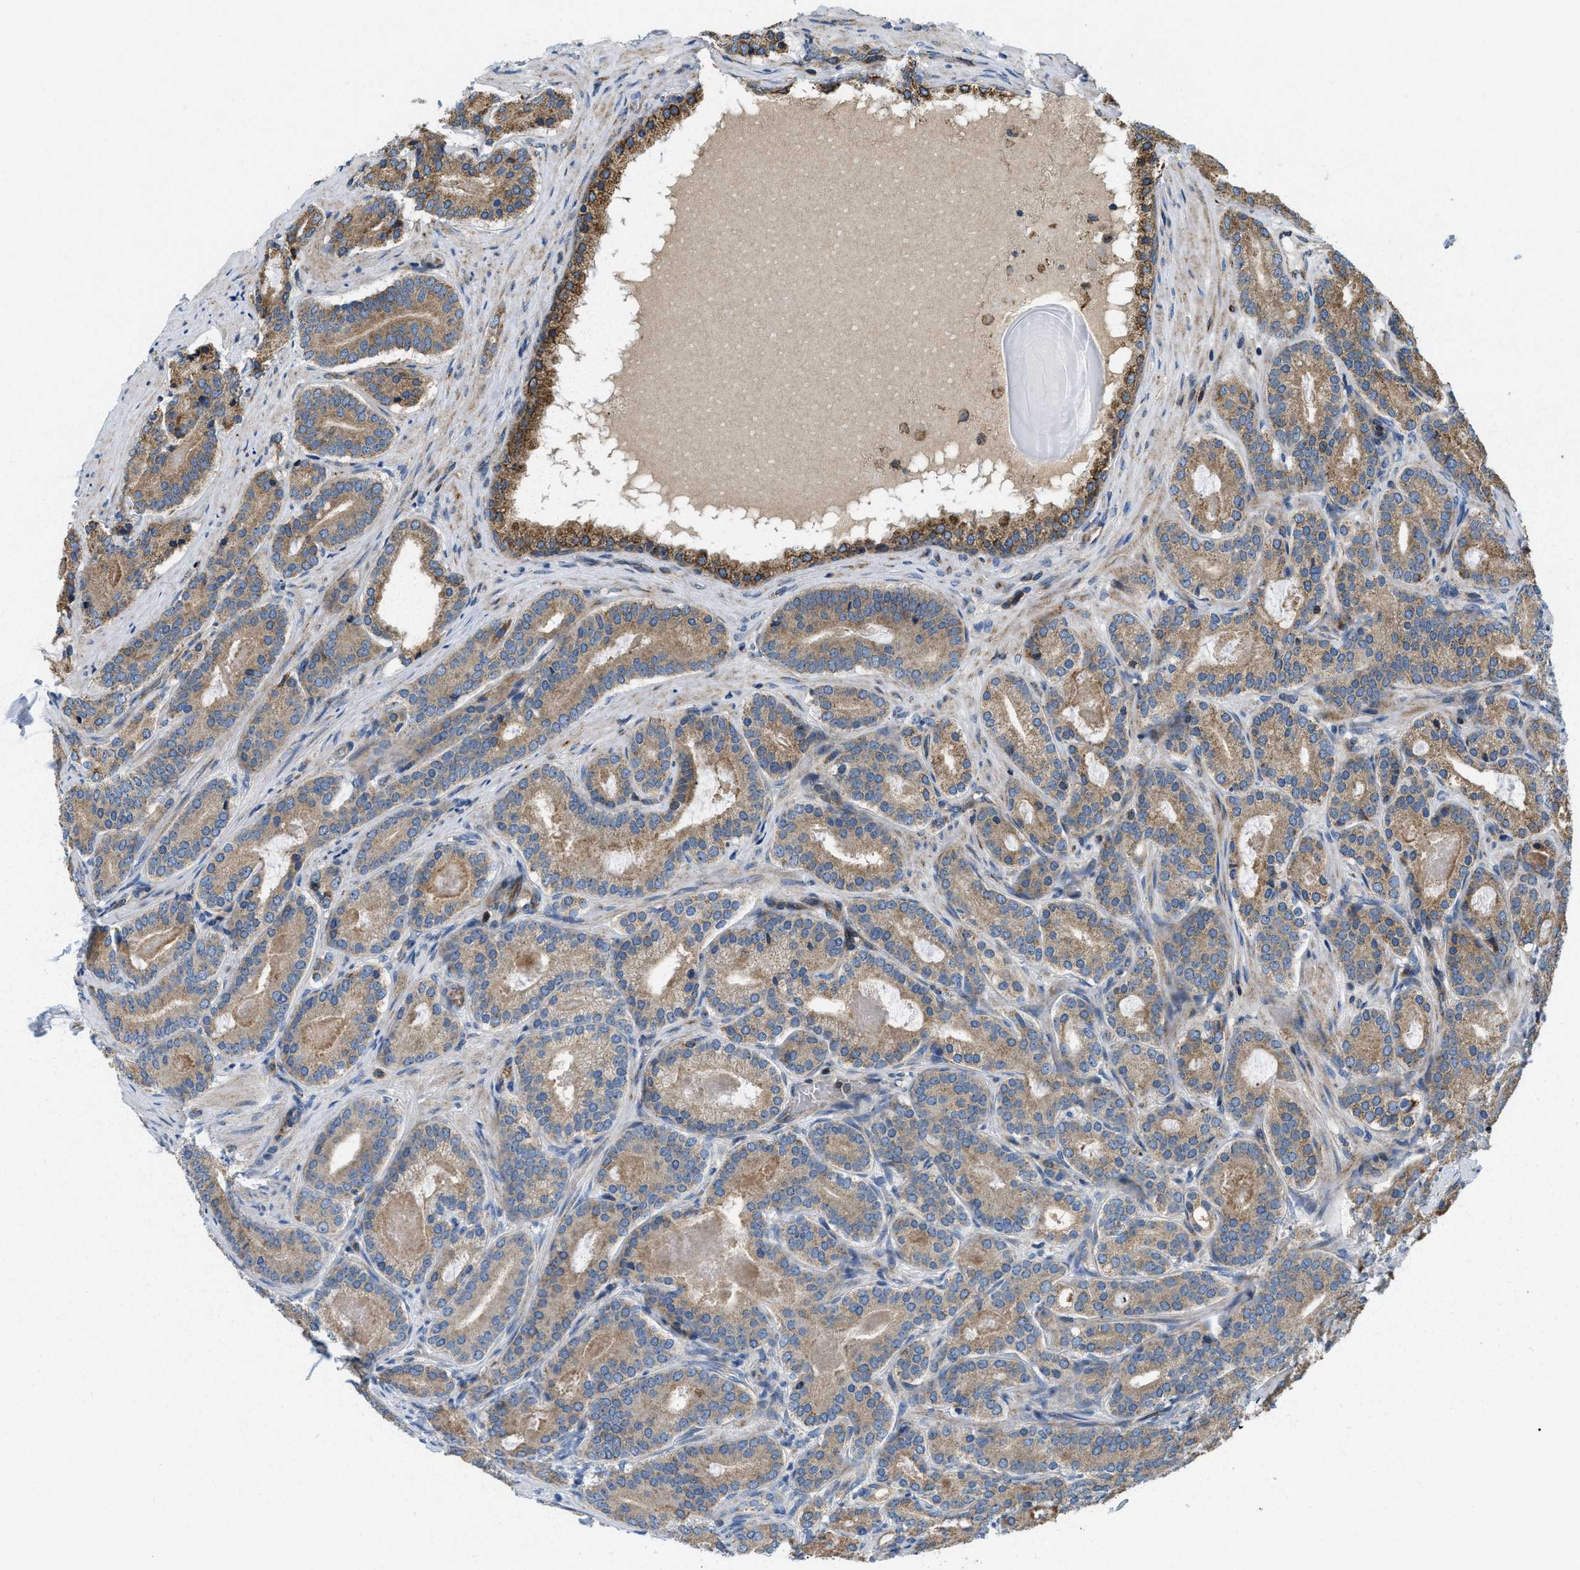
{"staining": {"intensity": "moderate", "quantity": ">75%", "location": "cytoplasmic/membranous"}, "tissue": "prostate cancer", "cell_type": "Tumor cells", "image_type": "cancer", "snomed": [{"axis": "morphology", "description": "Adenocarcinoma, High grade"}, {"axis": "topography", "description": "Prostate"}], "caption": "Human high-grade adenocarcinoma (prostate) stained with a brown dye demonstrates moderate cytoplasmic/membranous positive staining in about >75% of tumor cells.", "gene": "CSPG4", "patient": {"sex": "male", "age": 60}}